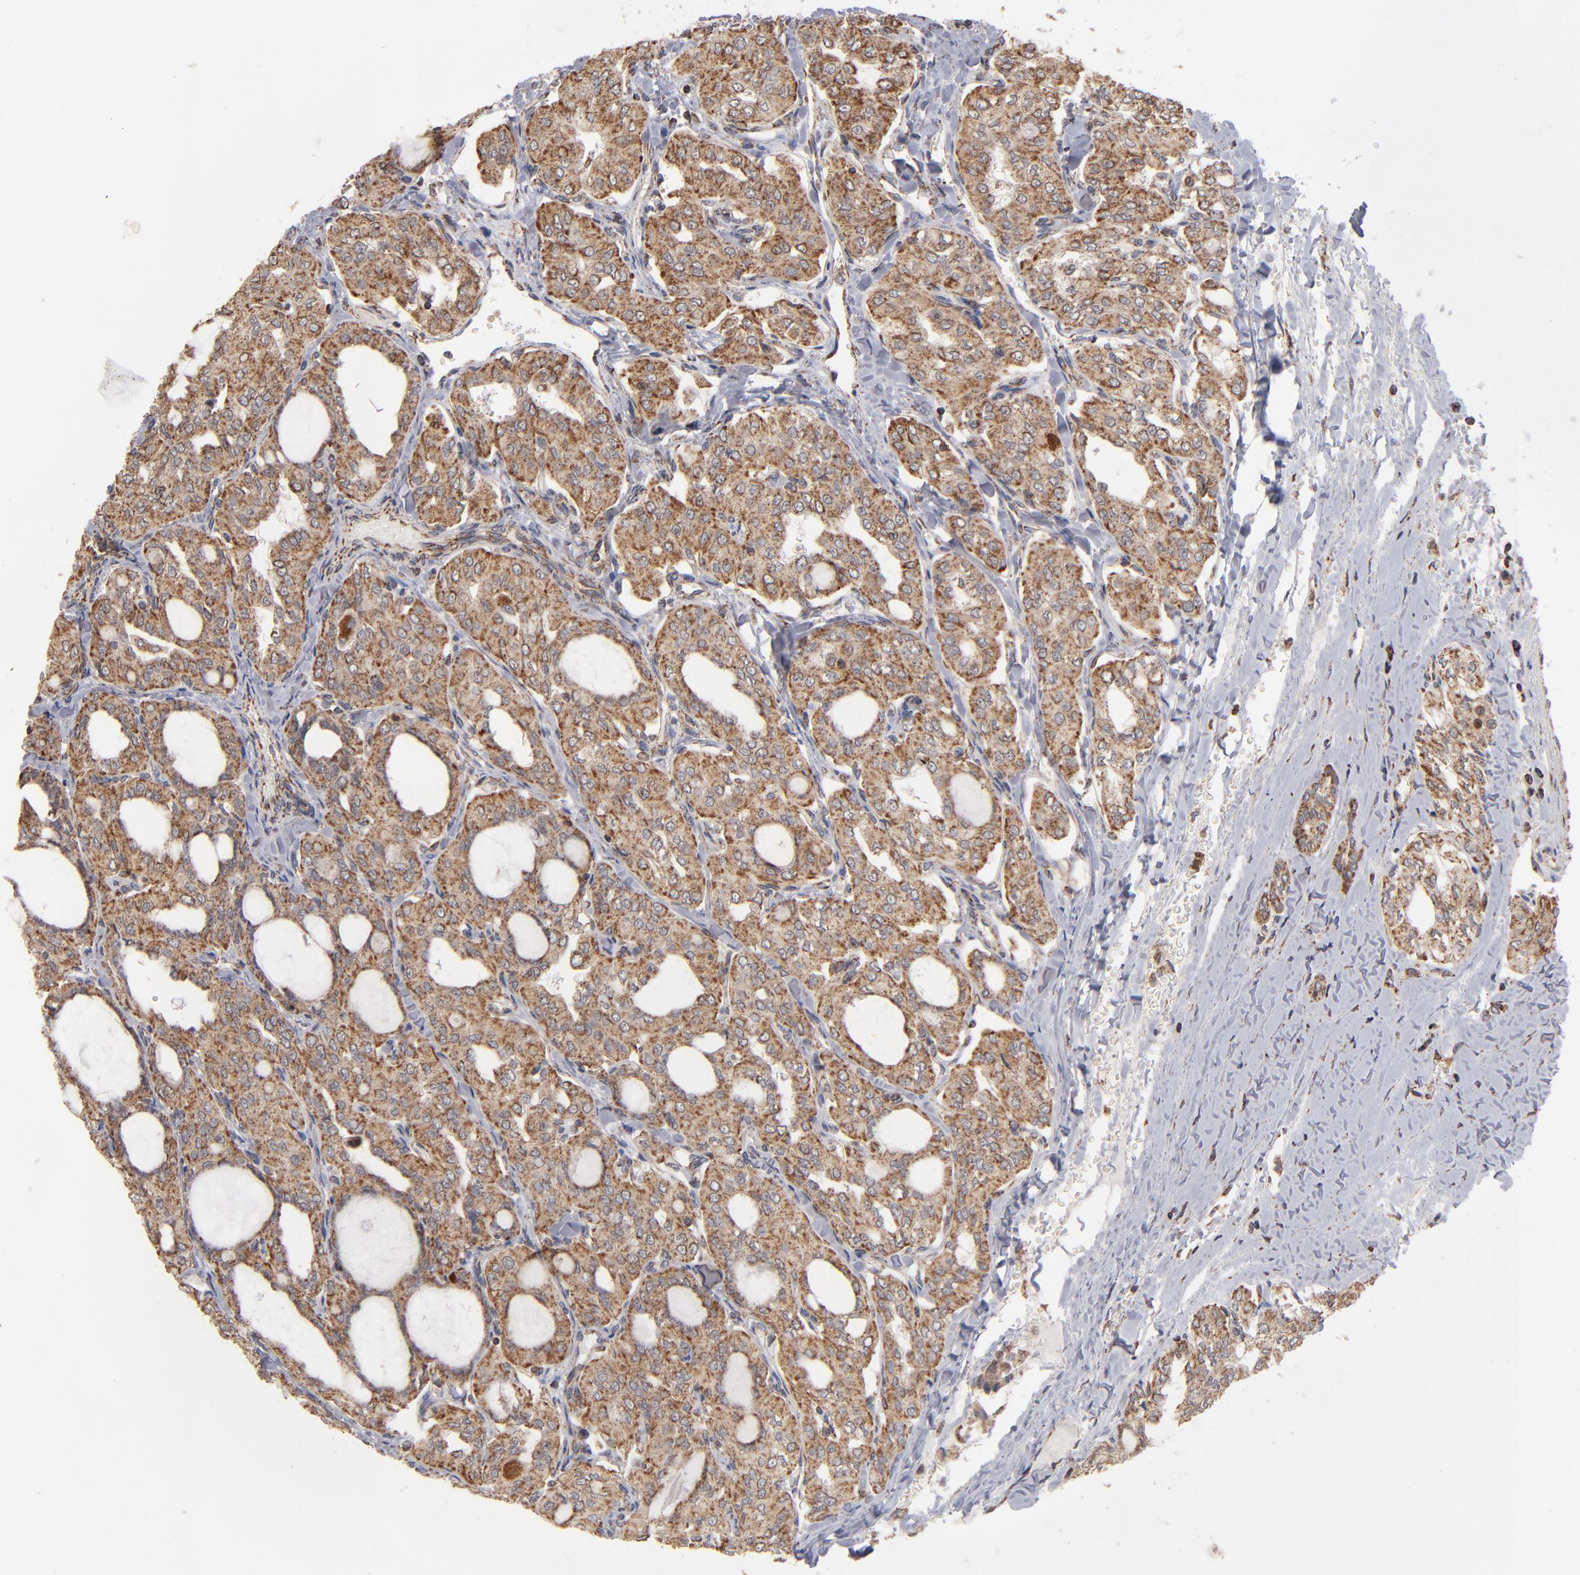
{"staining": {"intensity": "moderate", "quantity": ">75%", "location": "cytoplasmic/membranous"}, "tissue": "thyroid cancer", "cell_type": "Tumor cells", "image_type": "cancer", "snomed": [{"axis": "morphology", "description": "Papillary adenocarcinoma, NOS"}, {"axis": "topography", "description": "Thyroid gland"}], "caption": "High-magnification brightfield microscopy of thyroid cancer (papillary adenocarcinoma) stained with DAB (brown) and counterstained with hematoxylin (blue). tumor cells exhibit moderate cytoplasmic/membranous positivity is seen in approximately>75% of cells. (DAB IHC with brightfield microscopy, high magnification).", "gene": "MIPOL1", "patient": {"sex": "male", "age": 20}}